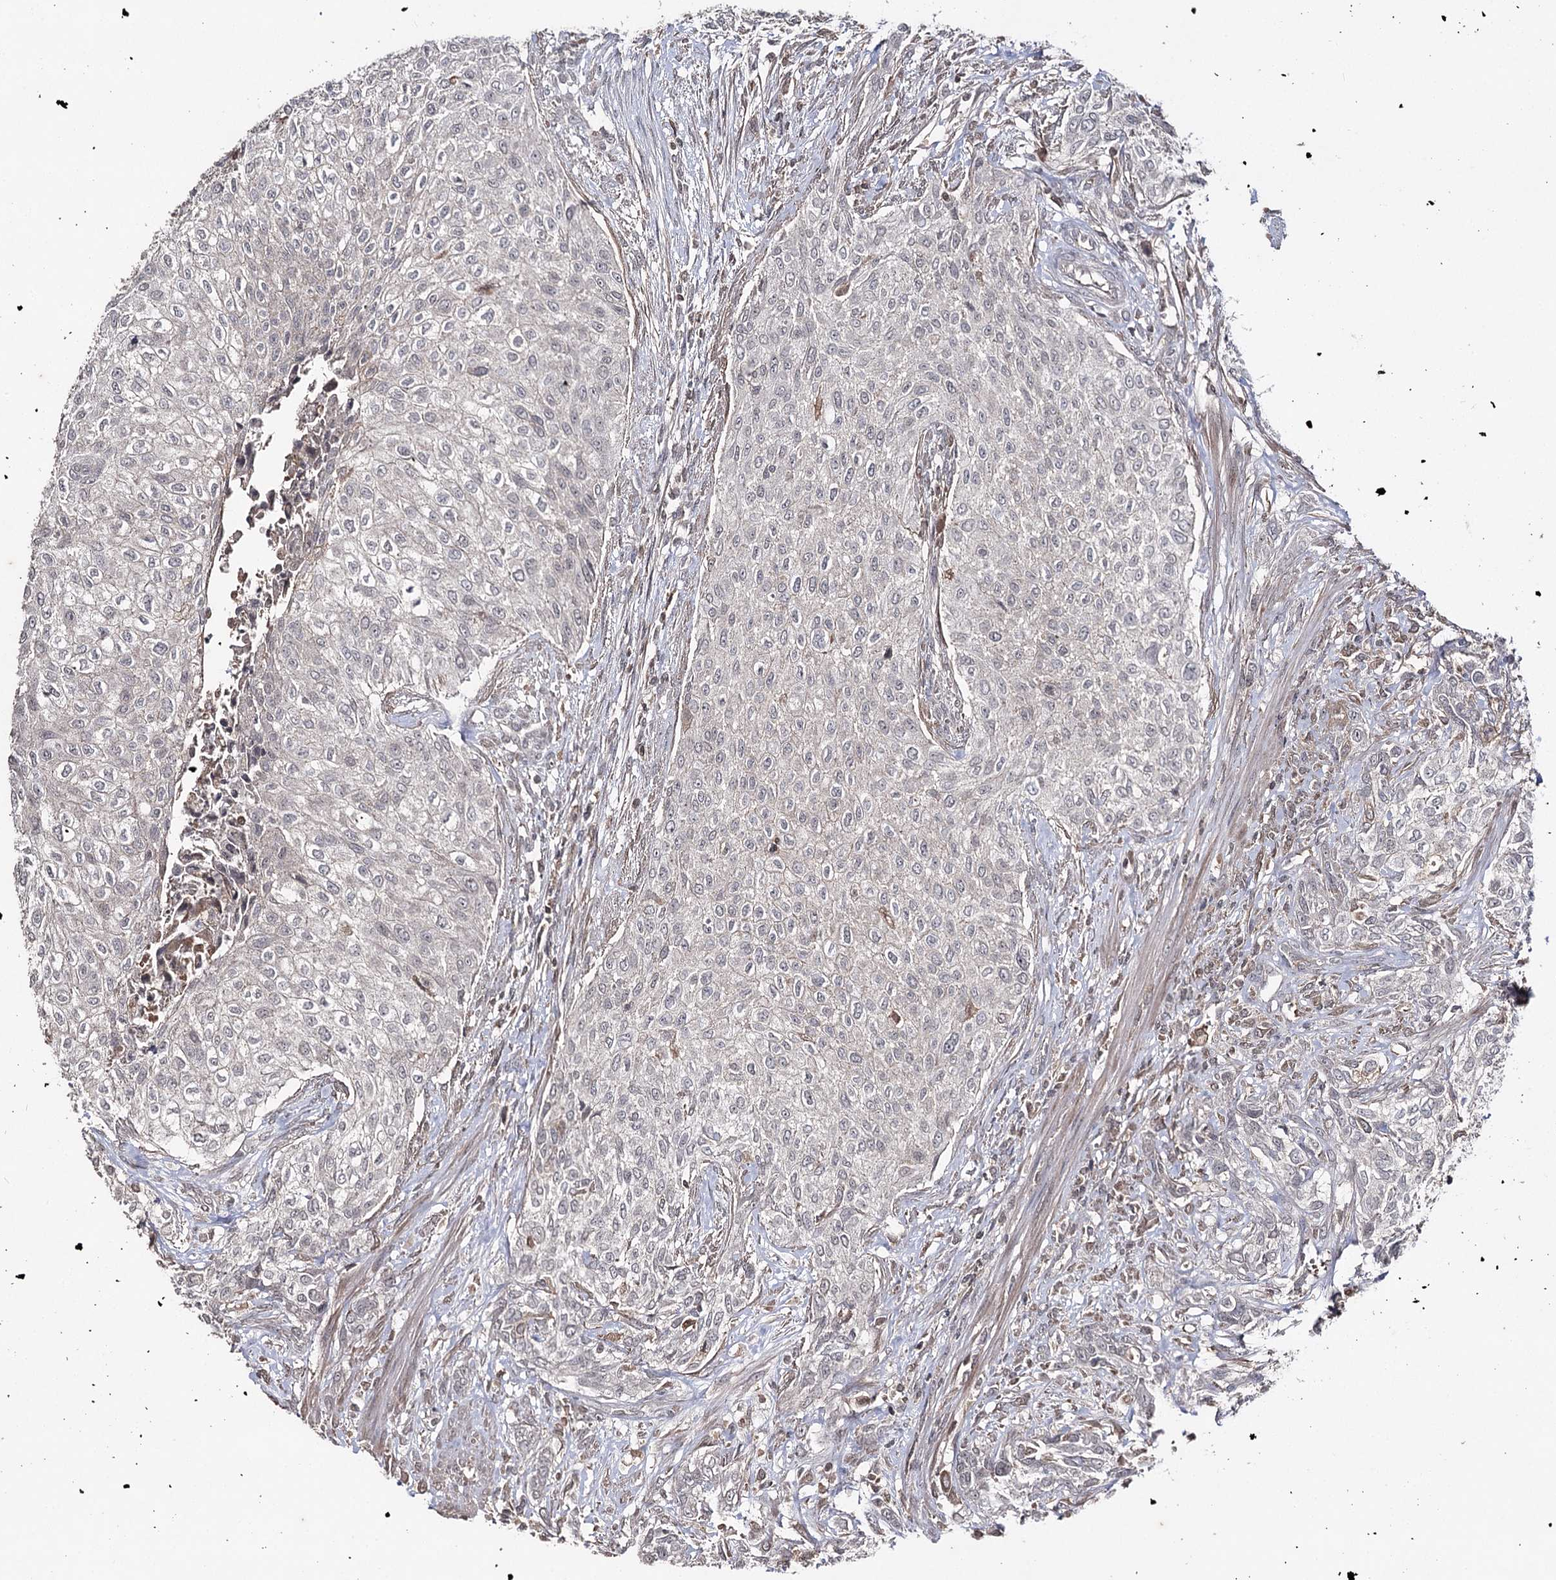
{"staining": {"intensity": "negative", "quantity": "none", "location": "none"}, "tissue": "urothelial cancer", "cell_type": "Tumor cells", "image_type": "cancer", "snomed": [{"axis": "morphology", "description": "Normal tissue, NOS"}, {"axis": "morphology", "description": "Urothelial carcinoma, NOS"}, {"axis": "topography", "description": "Urinary bladder"}, {"axis": "topography", "description": "Peripheral nerve tissue"}], "caption": "Tumor cells show no significant staining in urothelial cancer.", "gene": "SYNGR3", "patient": {"sex": "male", "age": 35}}